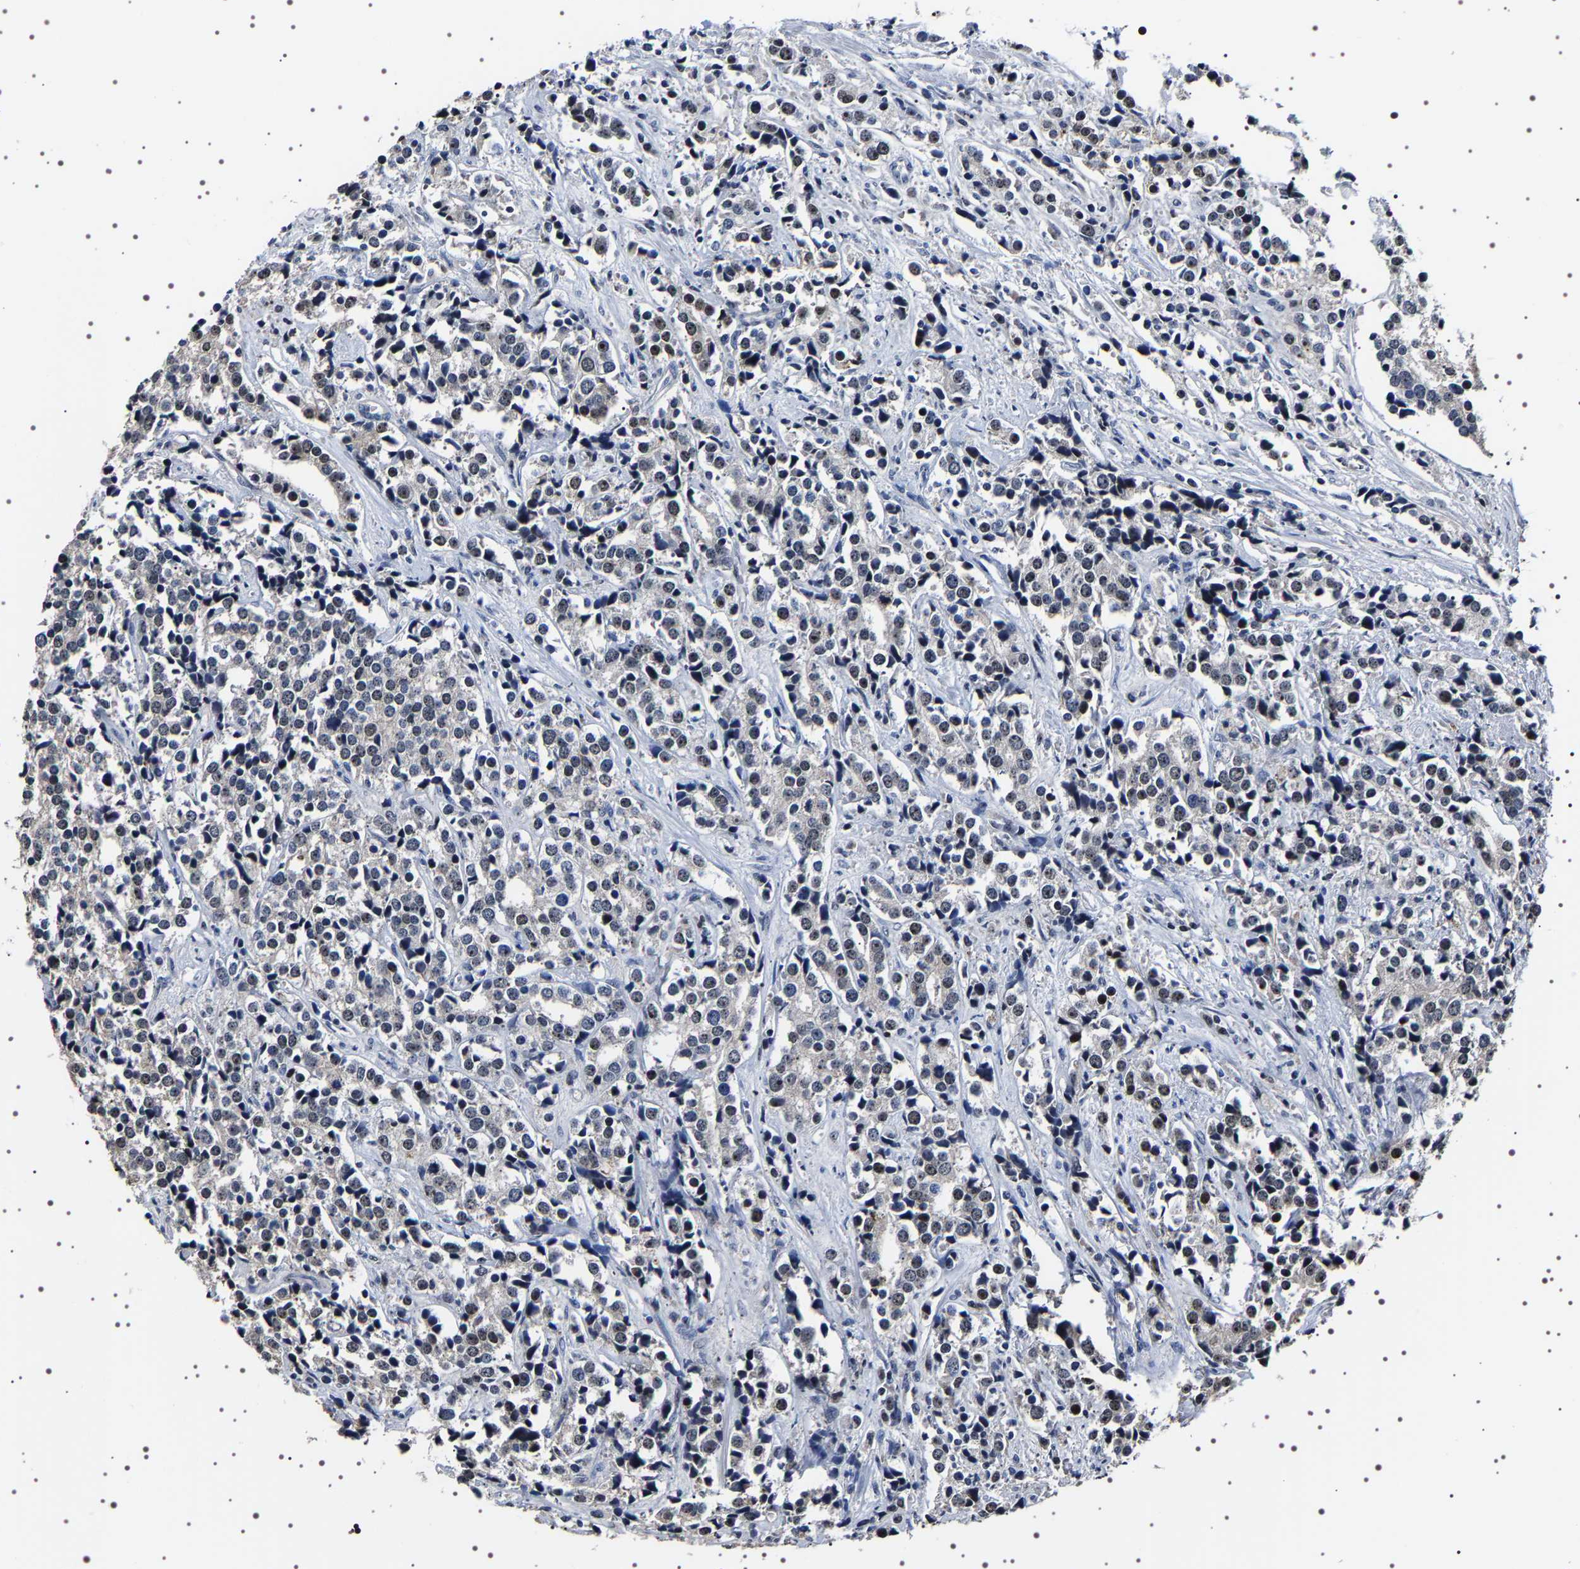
{"staining": {"intensity": "moderate", "quantity": "25%-75%", "location": "nuclear"}, "tissue": "prostate cancer", "cell_type": "Tumor cells", "image_type": "cancer", "snomed": [{"axis": "morphology", "description": "Adenocarcinoma, High grade"}, {"axis": "topography", "description": "Prostate"}], "caption": "Protein expression analysis of prostate cancer exhibits moderate nuclear expression in about 25%-75% of tumor cells.", "gene": "GNL3", "patient": {"sex": "male", "age": 71}}